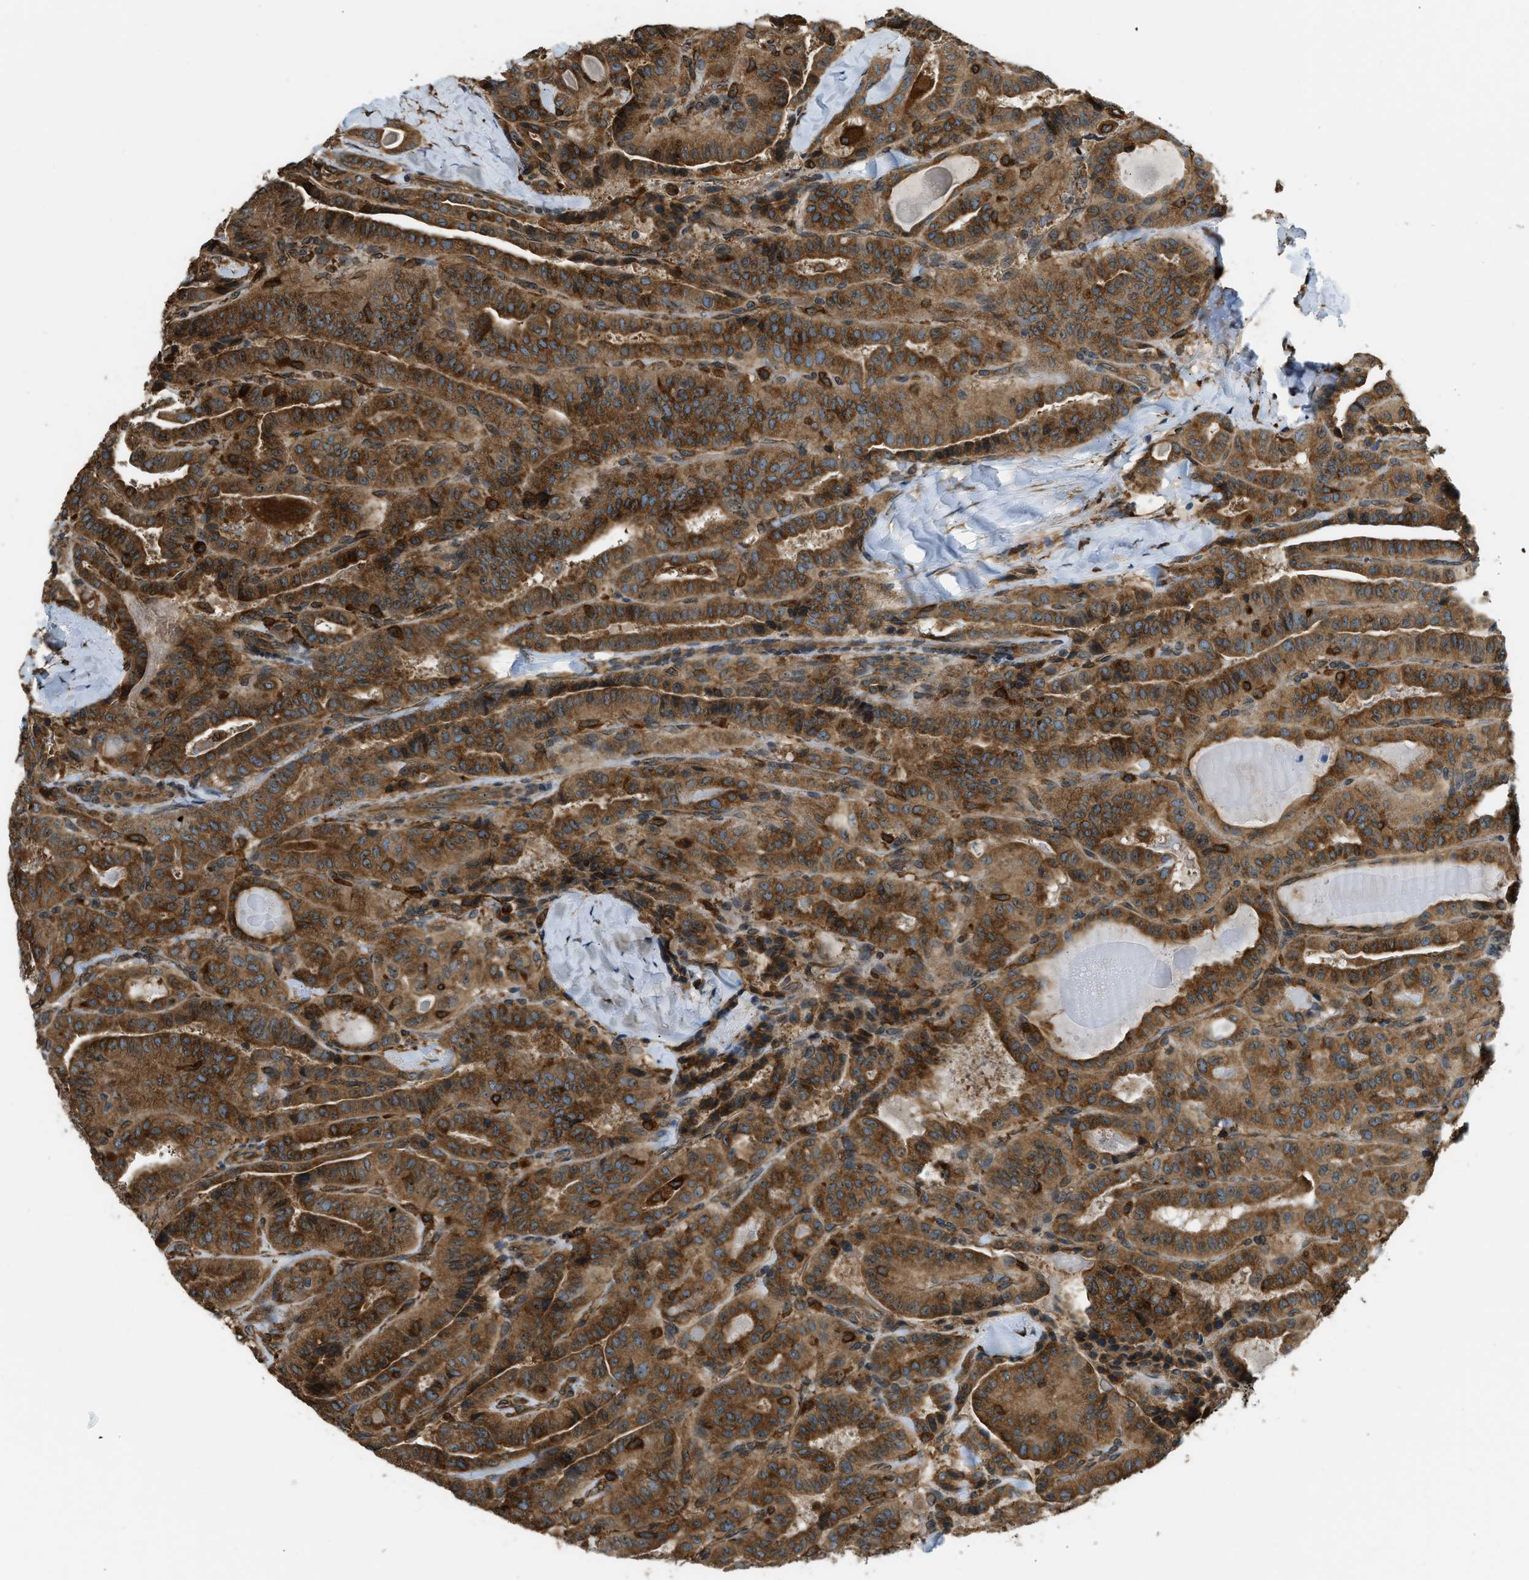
{"staining": {"intensity": "strong", "quantity": ">75%", "location": "cytoplasmic/membranous"}, "tissue": "thyroid cancer", "cell_type": "Tumor cells", "image_type": "cancer", "snomed": [{"axis": "morphology", "description": "Papillary adenocarcinoma, NOS"}, {"axis": "topography", "description": "Thyroid gland"}], "caption": "Protein staining of thyroid cancer (papillary adenocarcinoma) tissue shows strong cytoplasmic/membranous expression in approximately >75% of tumor cells.", "gene": "OS9", "patient": {"sex": "male", "age": 77}}